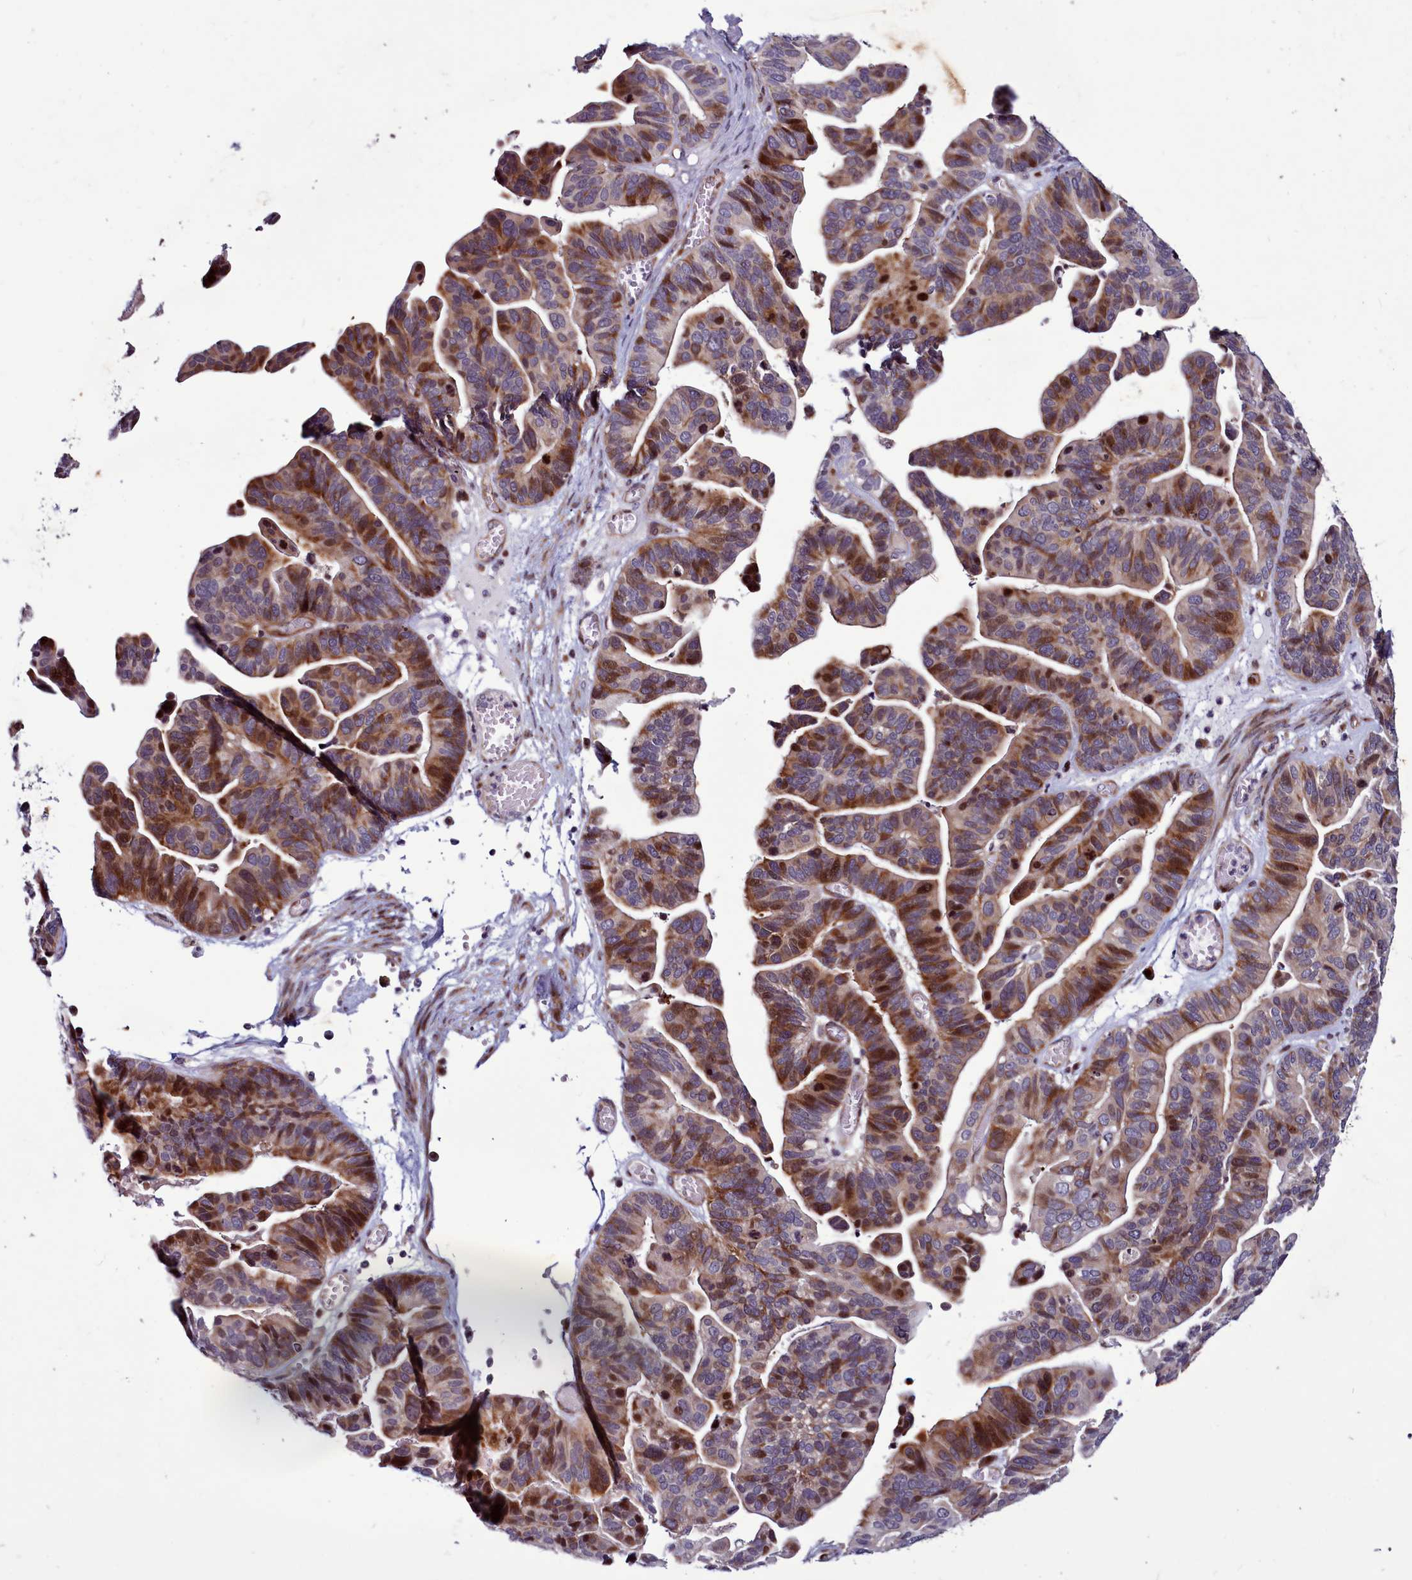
{"staining": {"intensity": "strong", "quantity": "25%-75%", "location": "cytoplasmic/membranous,nuclear"}, "tissue": "ovarian cancer", "cell_type": "Tumor cells", "image_type": "cancer", "snomed": [{"axis": "morphology", "description": "Cystadenocarcinoma, serous, NOS"}, {"axis": "topography", "description": "Ovary"}], "caption": "Ovarian cancer (serous cystadenocarcinoma) stained with a brown dye demonstrates strong cytoplasmic/membranous and nuclear positive staining in approximately 25%-75% of tumor cells.", "gene": "WBP11", "patient": {"sex": "female", "age": 56}}